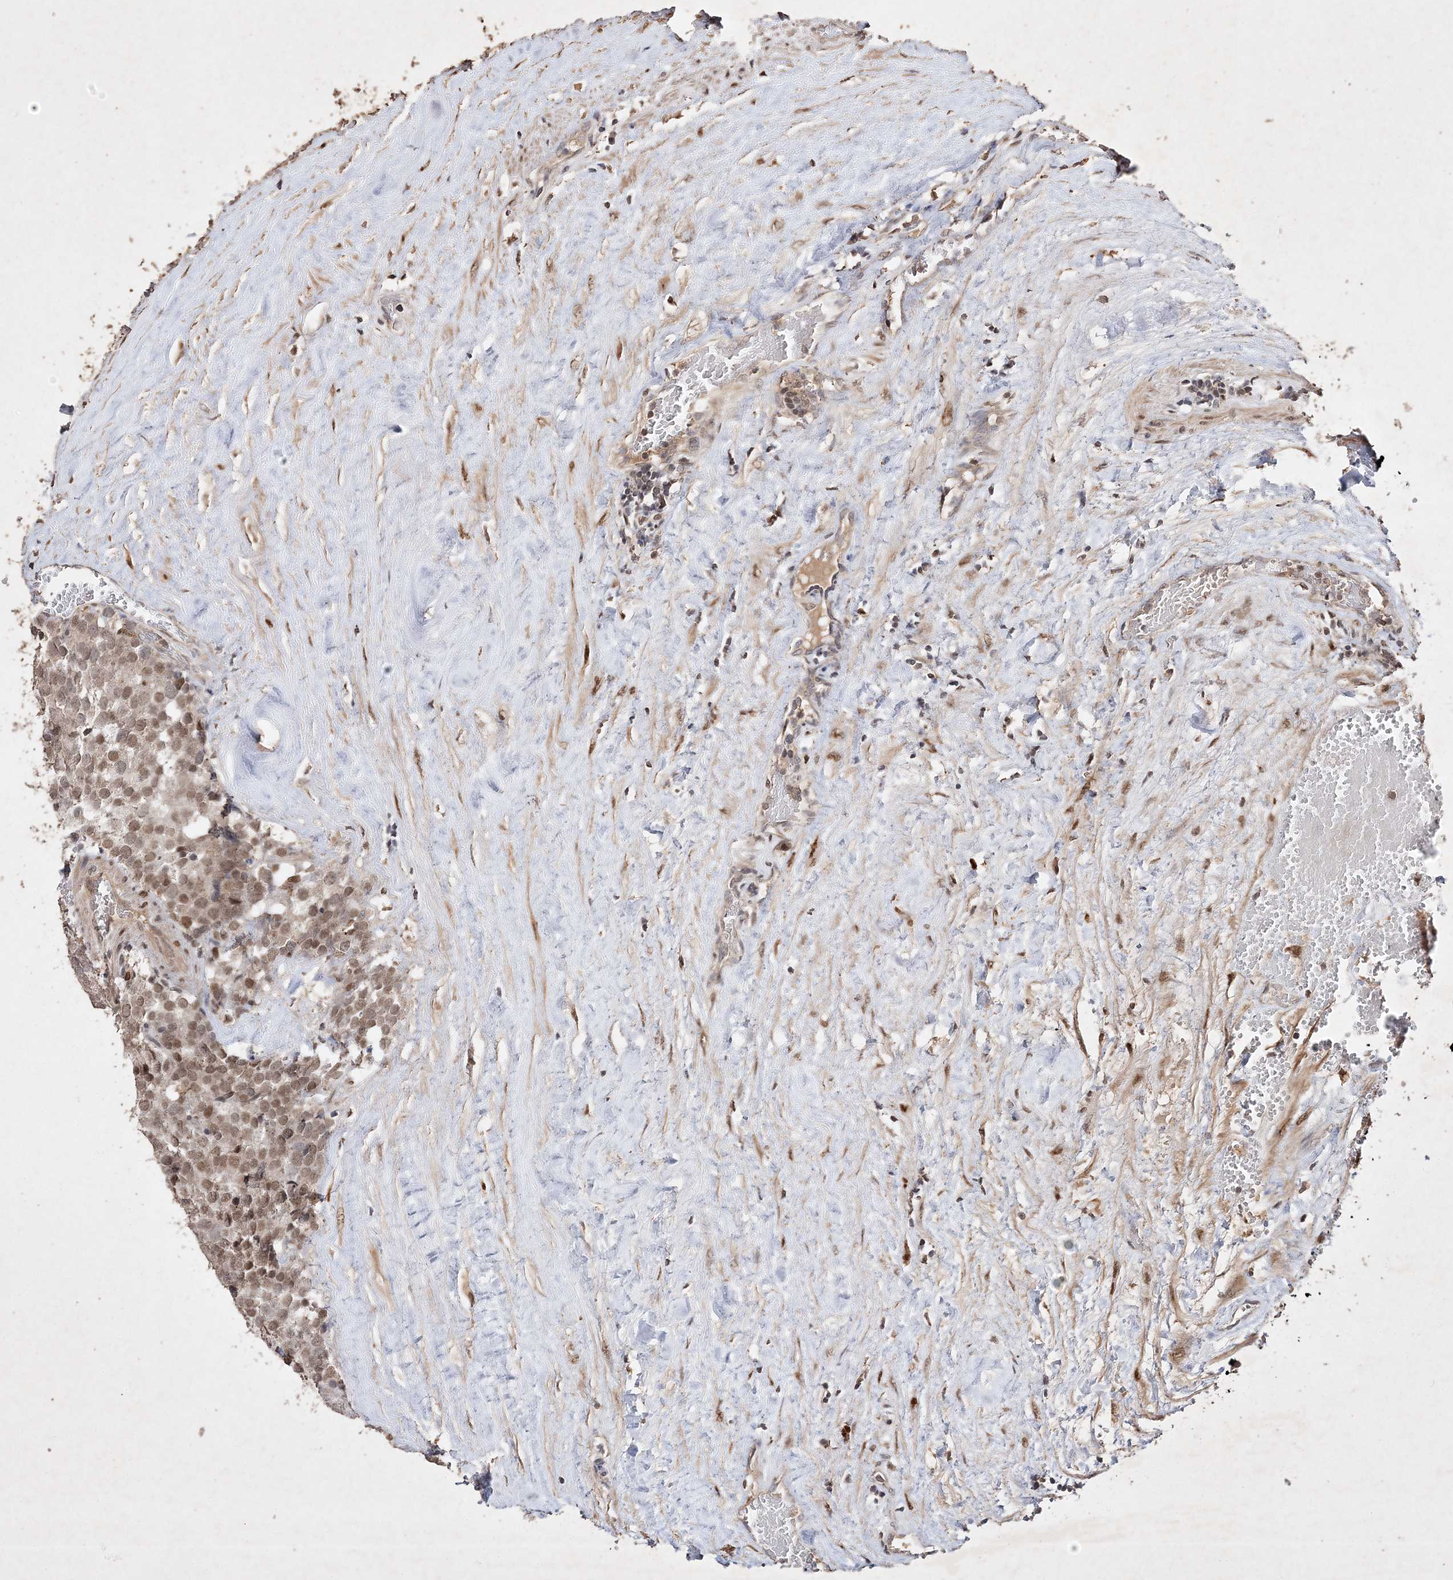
{"staining": {"intensity": "moderate", "quantity": ">75%", "location": "nuclear"}, "tissue": "testis cancer", "cell_type": "Tumor cells", "image_type": "cancer", "snomed": [{"axis": "morphology", "description": "Seminoma, NOS"}, {"axis": "topography", "description": "Testis"}], "caption": "About >75% of tumor cells in testis cancer show moderate nuclear protein positivity as visualized by brown immunohistochemical staining.", "gene": "C3orf38", "patient": {"sex": "male", "age": 71}}